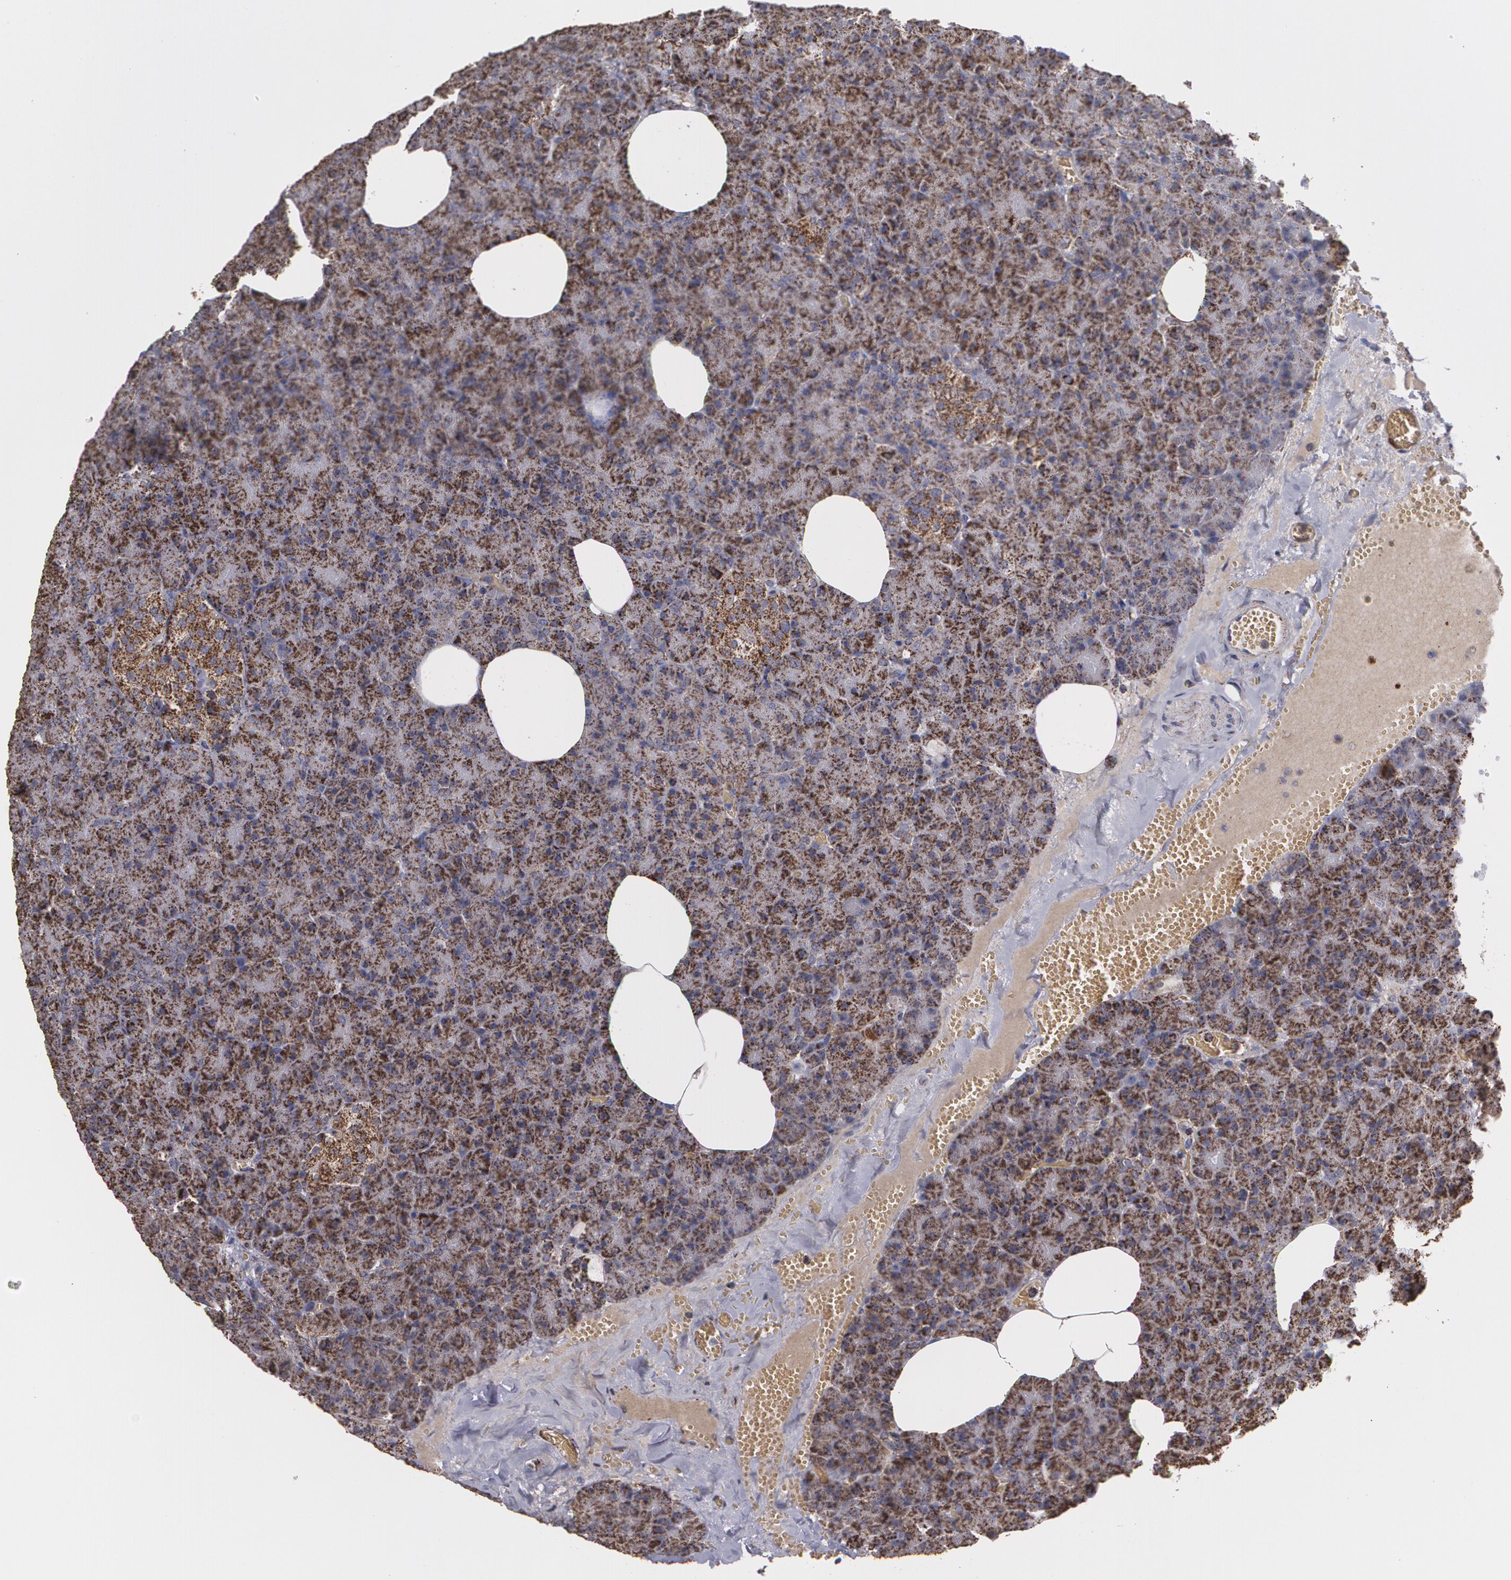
{"staining": {"intensity": "strong", "quantity": ">75%", "location": "cytoplasmic/membranous"}, "tissue": "pancreas", "cell_type": "Exocrine glandular cells", "image_type": "normal", "snomed": [{"axis": "morphology", "description": "Normal tissue, NOS"}, {"axis": "topography", "description": "Pancreas"}], "caption": "A high amount of strong cytoplasmic/membranous expression is identified in approximately >75% of exocrine glandular cells in normal pancreas.", "gene": "HSPD1", "patient": {"sex": "female", "age": 35}}